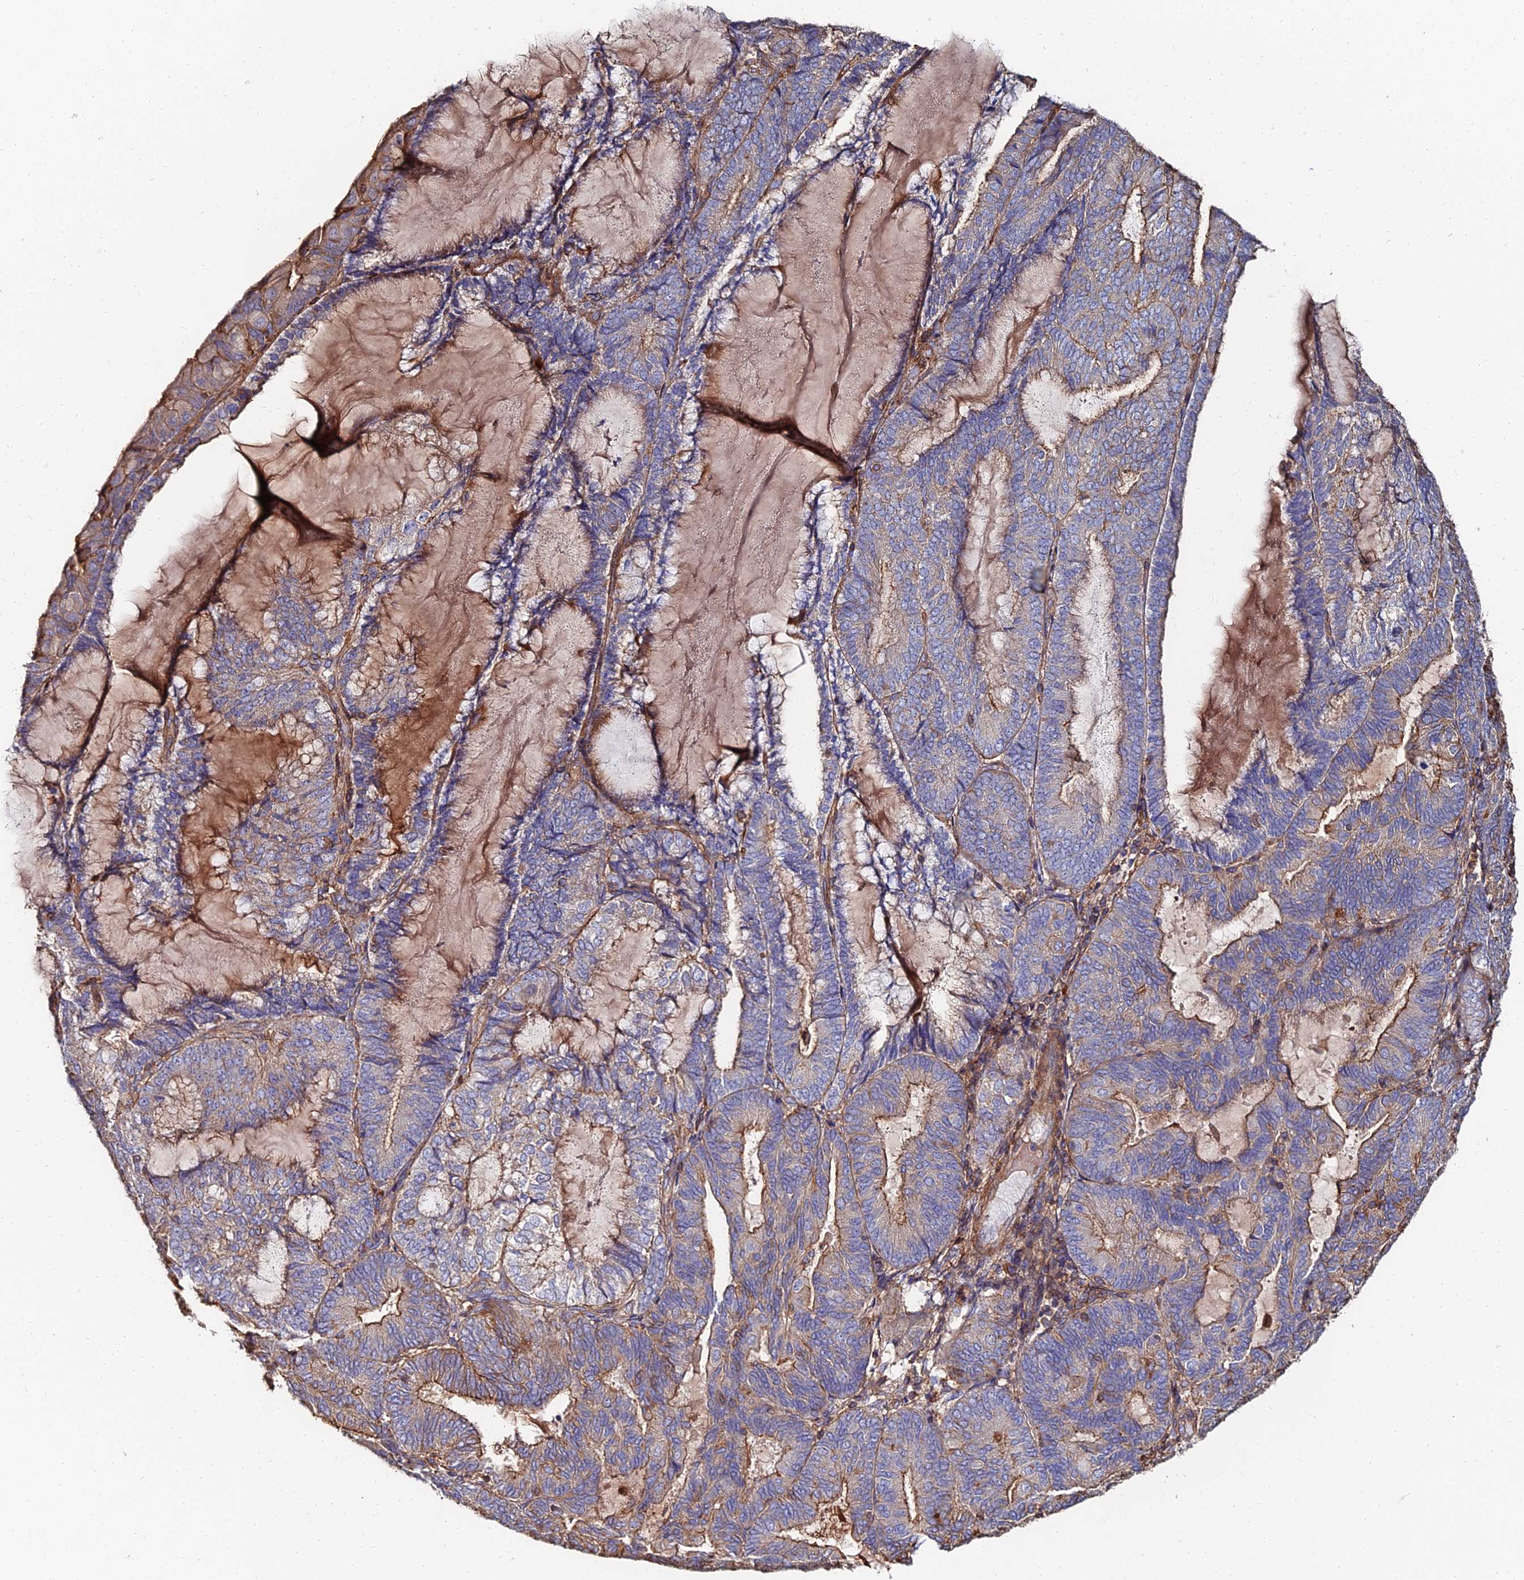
{"staining": {"intensity": "moderate", "quantity": "25%-75%", "location": "cytoplasmic/membranous"}, "tissue": "endometrial cancer", "cell_type": "Tumor cells", "image_type": "cancer", "snomed": [{"axis": "morphology", "description": "Adenocarcinoma, NOS"}, {"axis": "topography", "description": "Endometrium"}], "caption": "High-power microscopy captured an immunohistochemistry (IHC) micrograph of endometrial adenocarcinoma, revealing moderate cytoplasmic/membranous expression in approximately 25%-75% of tumor cells.", "gene": "EXT1", "patient": {"sex": "female", "age": 81}}